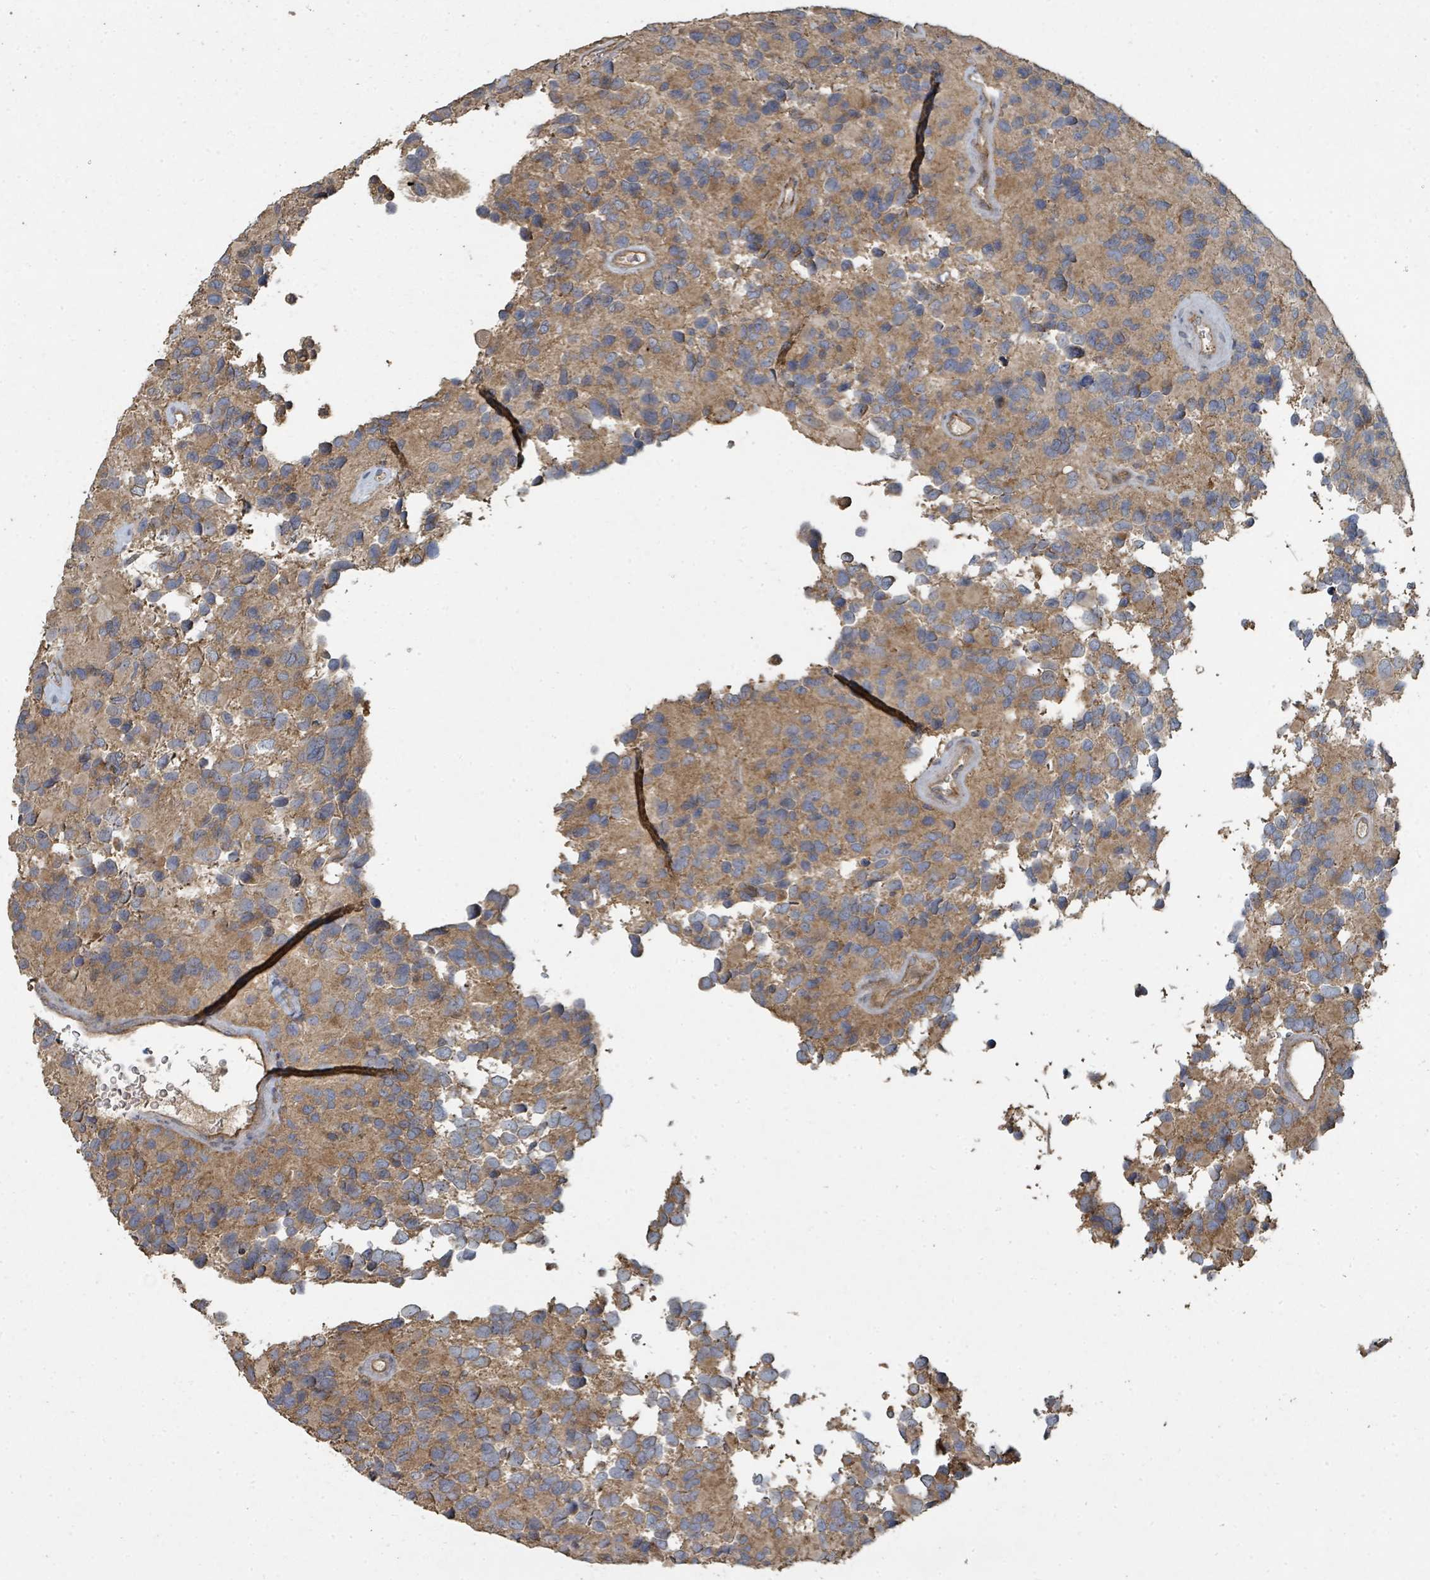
{"staining": {"intensity": "weak", "quantity": ">75%", "location": "cytoplasmic/membranous"}, "tissue": "glioma", "cell_type": "Tumor cells", "image_type": "cancer", "snomed": [{"axis": "morphology", "description": "Glioma, malignant, High grade"}, {"axis": "topography", "description": "Brain"}], "caption": "Weak cytoplasmic/membranous positivity for a protein is present in approximately >75% of tumor cells of malignant glioma (high-grade) using IHC.", "gene": "WDFY1", "patient": {"sex": "male", "age": 77}}